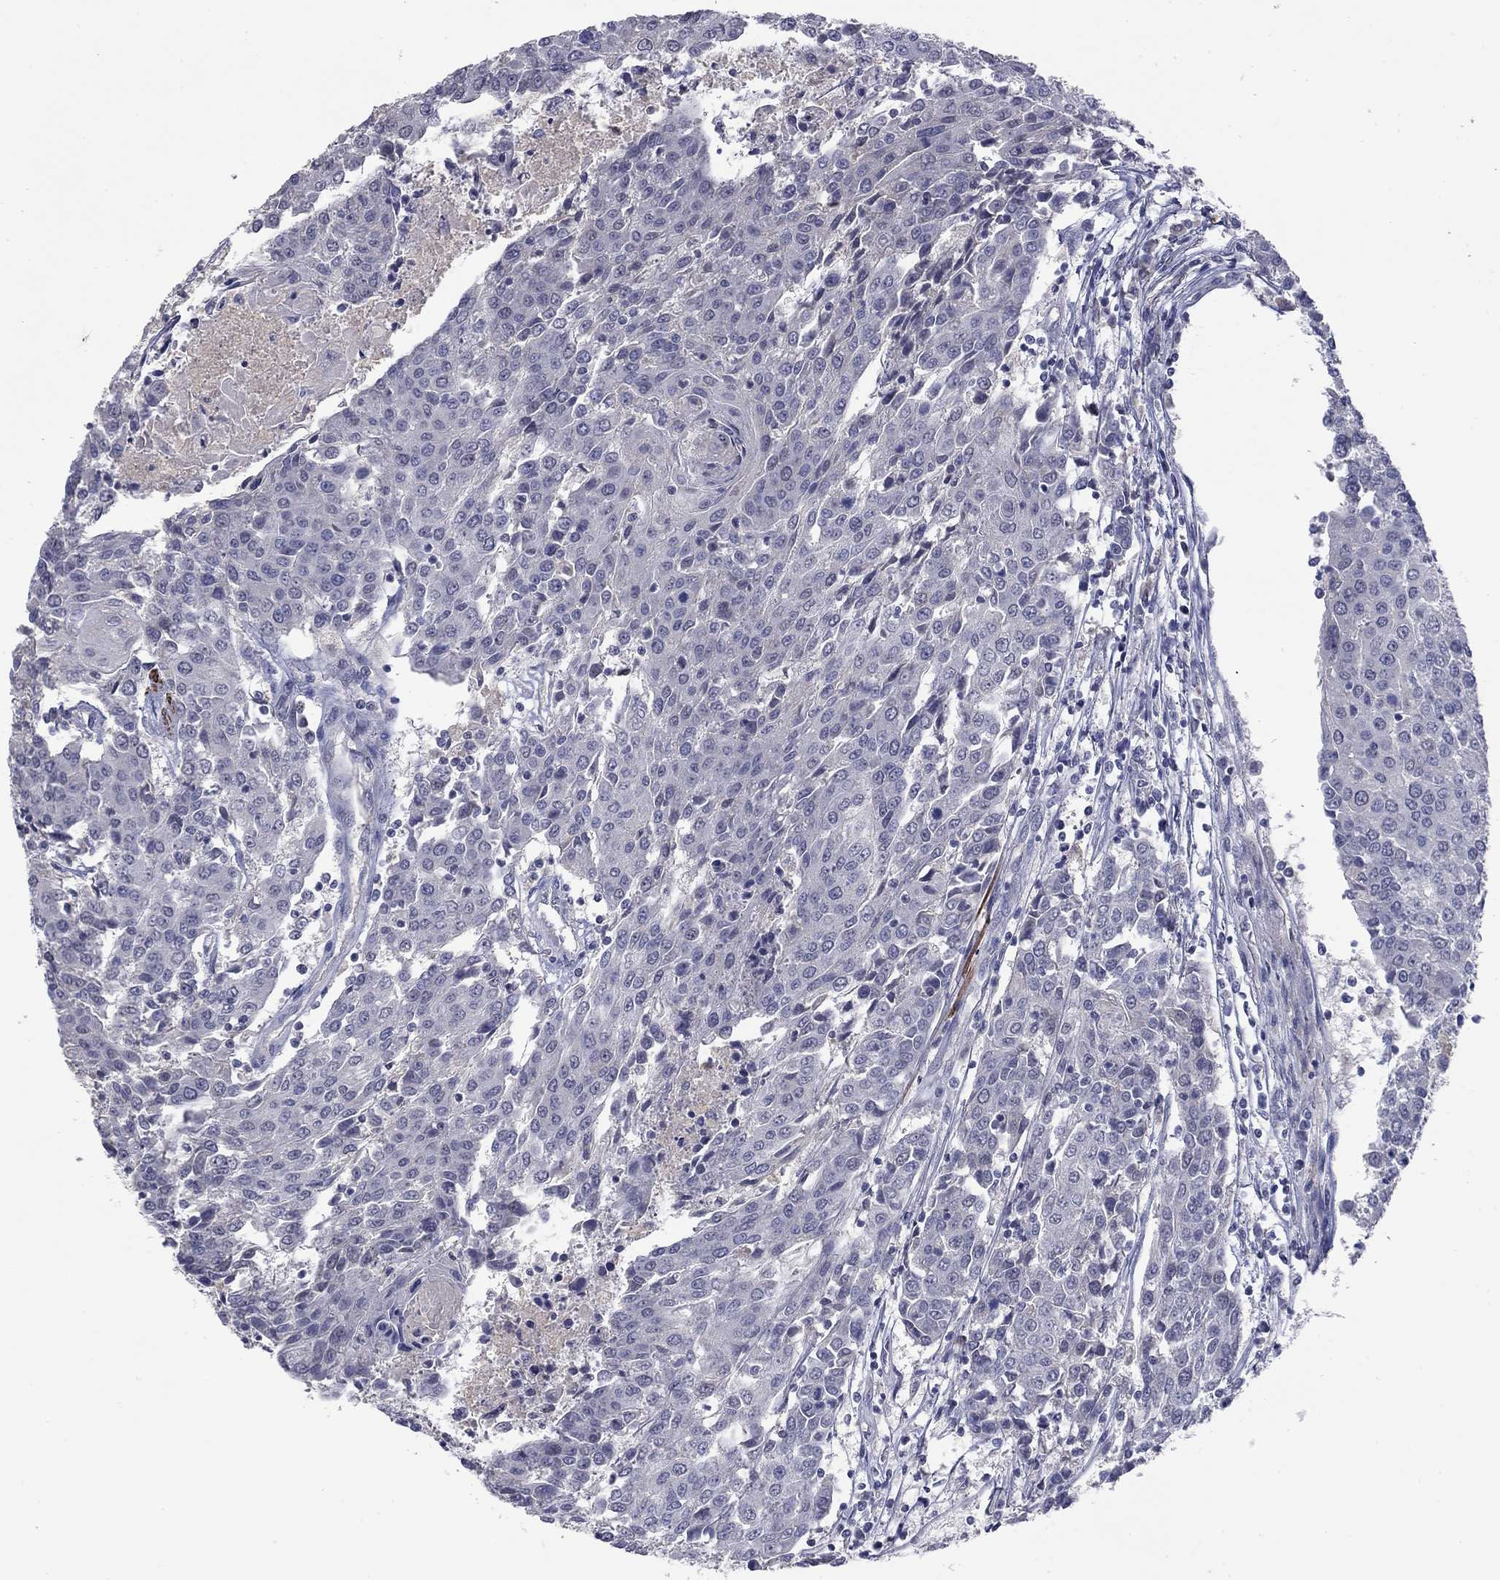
{"staining": {"intensity": "negative", "quantity": "none", "location": "none"}, "tissue": "urothelial cancer", "cell_type": "Tumor cells", "image_type": "cancer", "snomed": [{"axis": "morphology", "description": "Urothelial carcinoma, High grade"}, {"axis": "topography", "description": "Urinary bladder"}], "caption": "DAB immunohistochemical staining of human urothelial cancer displays no significant staining in tumor cells.", "gene": "IP6K3", "patient": {"sex": "female", "age": 85}}